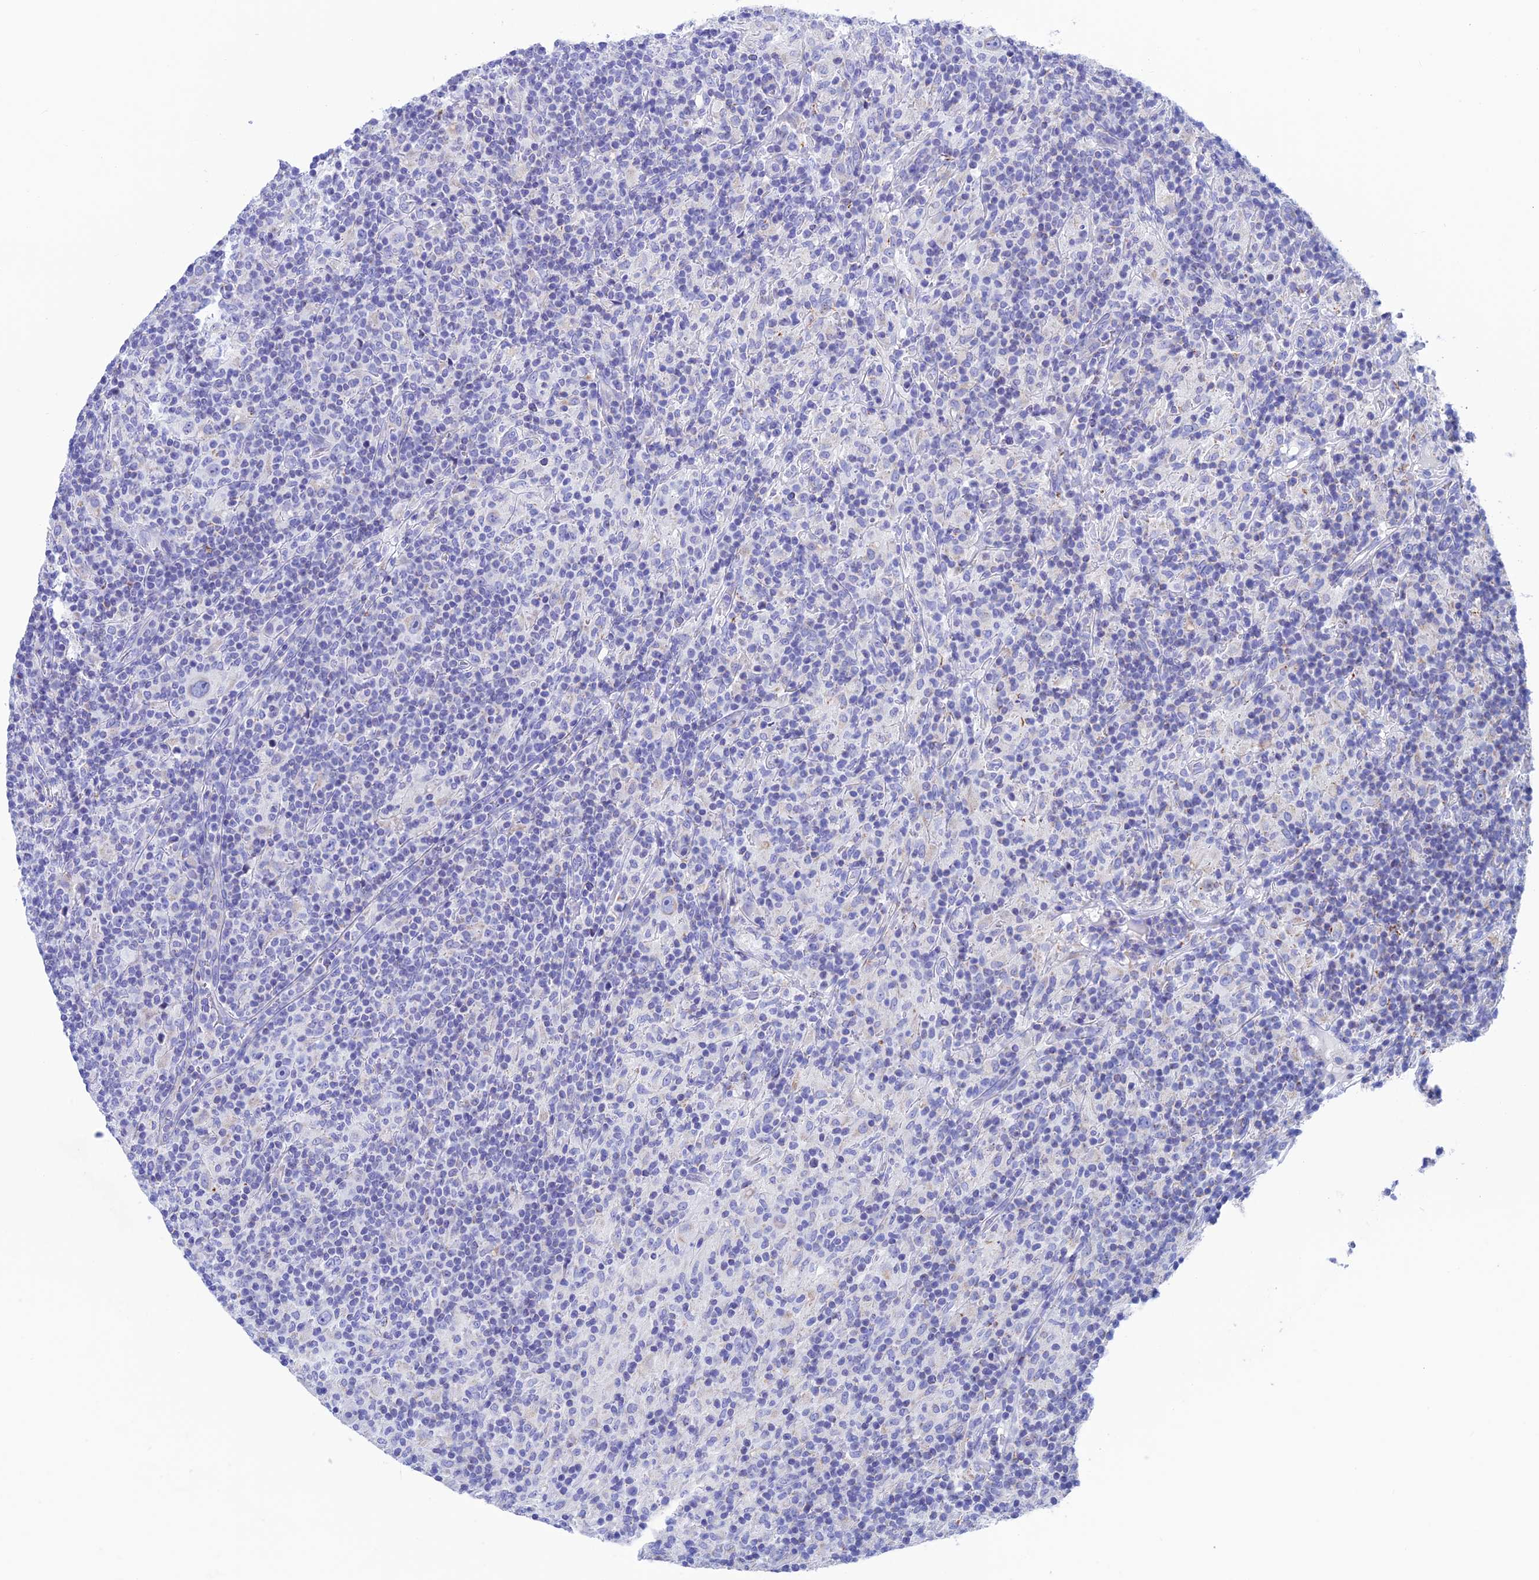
{"staining": {"intensity": "negative", "quantity": "none", "location": "none"}, "tissue": "lymphoma", "cell_type": "Tumor cells", "image_type": "cancer", "snomed": [{"axis": "morphology", "description": "Hodgkin's disease, NOS"}, {"axis": "topography", "description": "Lymph node"}], "caption": "Lymphoma stained for a protein using IHC shows no staining tumor cells.", "gene": "NXPE4", "patient": {"sex": "male", "age": 70}}